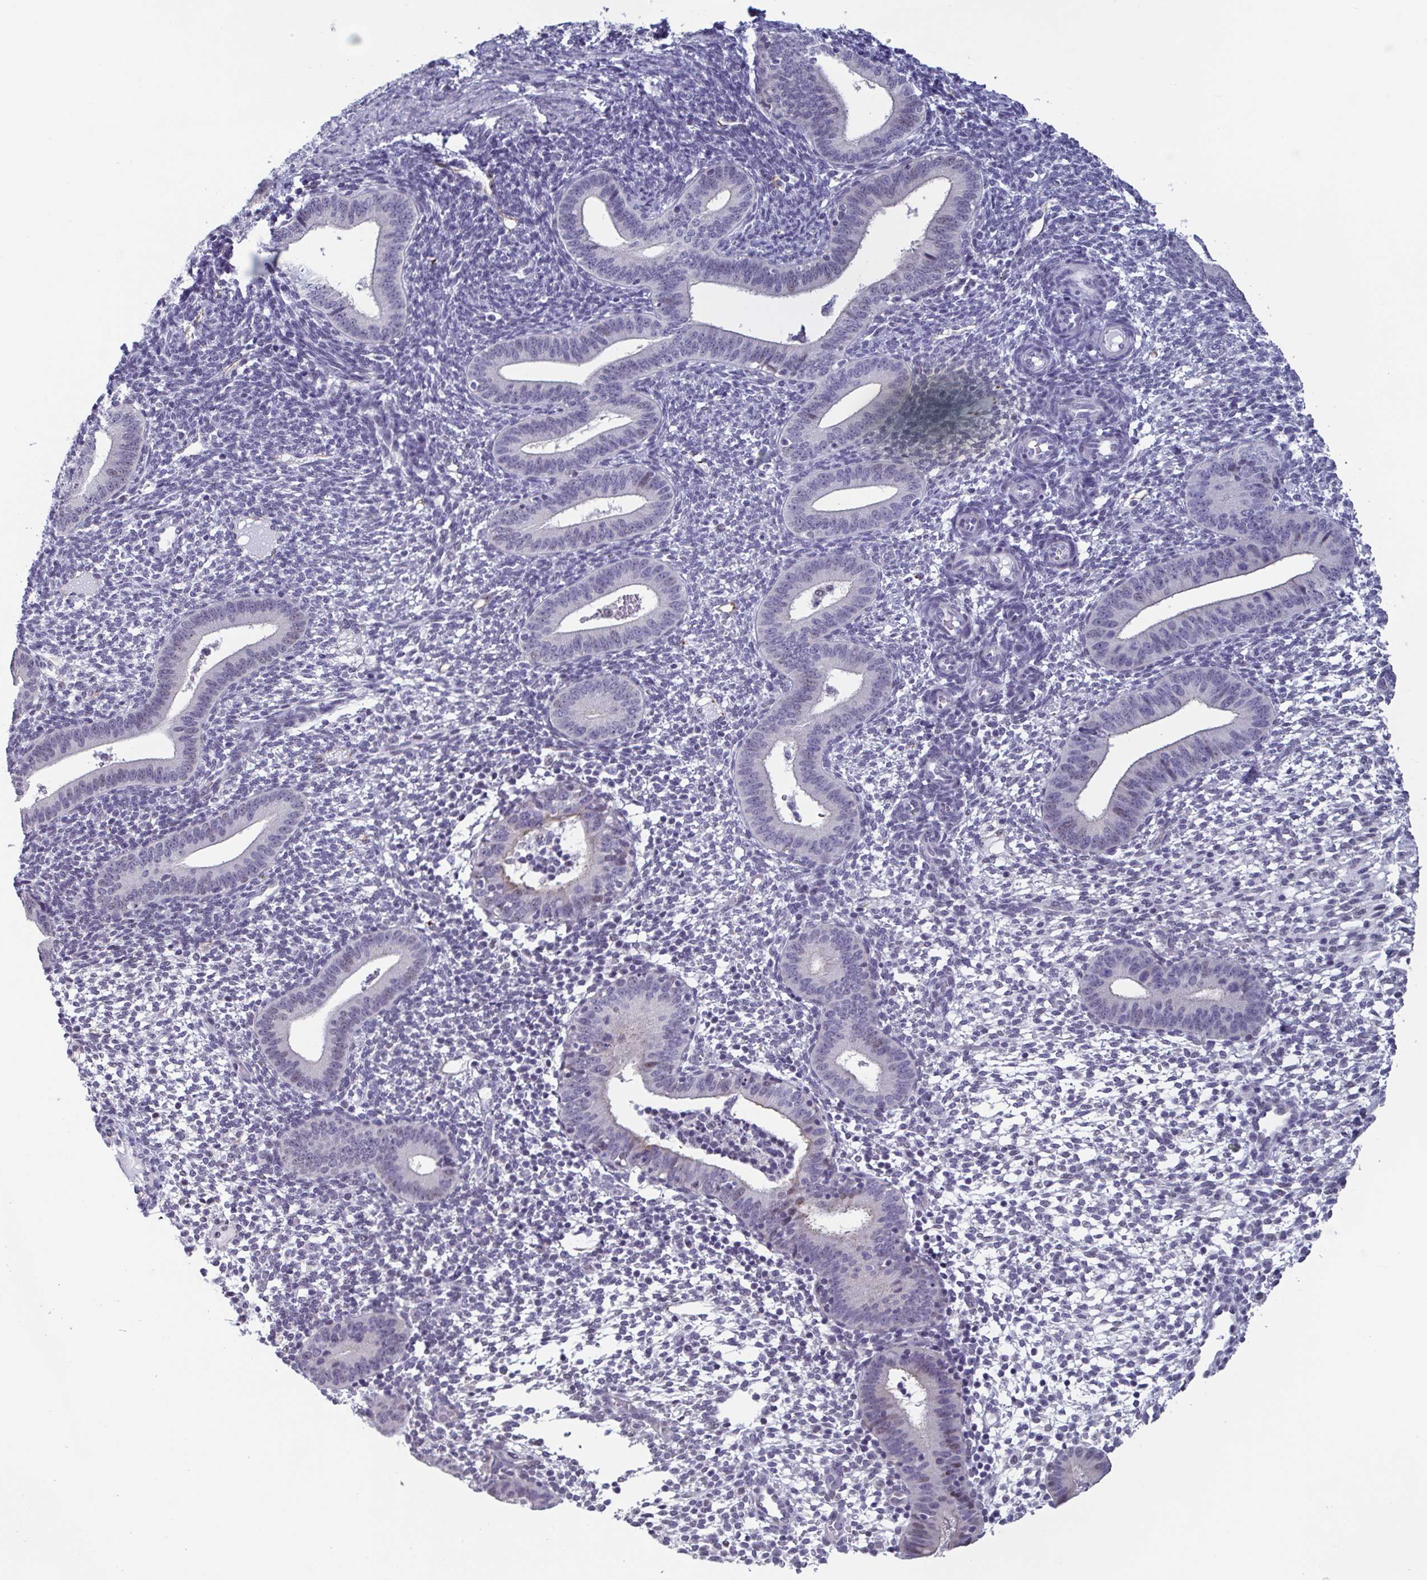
{"staining": {"intensity": "negative", "quantity": "none", "location": "none"}, "tissue": "endometrium", "cell_type": "Cells in endometrial stroma", "image_type": "normal", "snomed": [{"axis": "morphology", "description": "Normal tissue, NOS"}, {"axis": "topography", "description": "Endometrium"}], "caption": "A histopathology image of endometrium stained for a protein displays no brown staining in cells in endometrial stroma. (Stains: DAB (3,3'-diaminobenzidine) IHC with hematoxylin counter stain, Microscopy: brightfield microscopy at high magnification).", "gene": "TMEM92", "patient": {"sex": "female", "age": 40}}